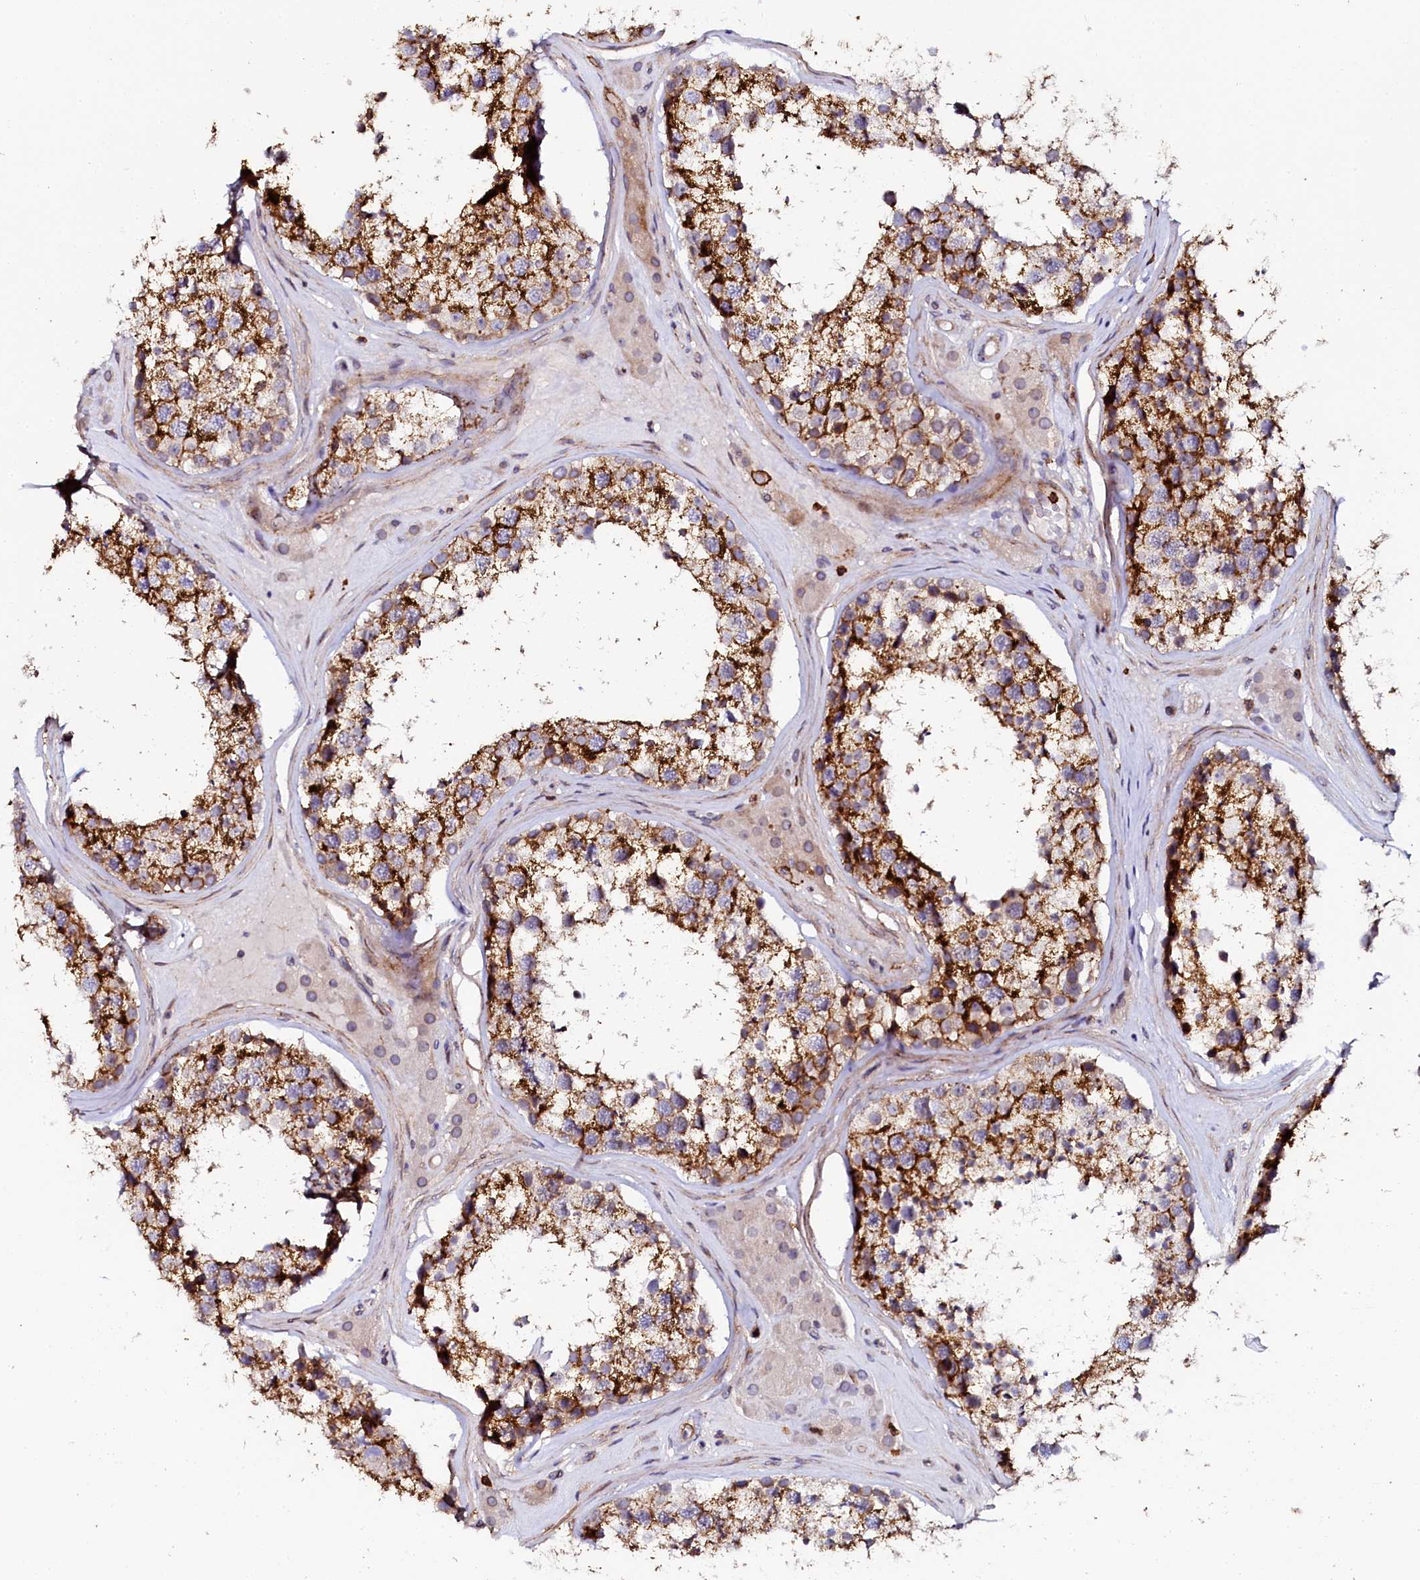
{"staining": {"intensity": "strong", "quantity": ">75%", "location": "cytoplasmic/membranous"}, "tissue": "testis", "cell_type": "Cells in seminiferous ducts", "image_type": "normal", "snomed": [{"axis": "morphology", "description": "Normal tissue, NOS"}, {"axis": "topography", "description": "Testis"}], "caption": "Immunohistochemistry of normal testis exhibits high levels of strong cytoplasmic/membranous positivity in approximately >75% of cells in seminiferous ducts. (Brightfield microscopy of DAB IHC at high magnification).", "gene": "AAAS", "patient": {"sex": "male", "age": 46}}